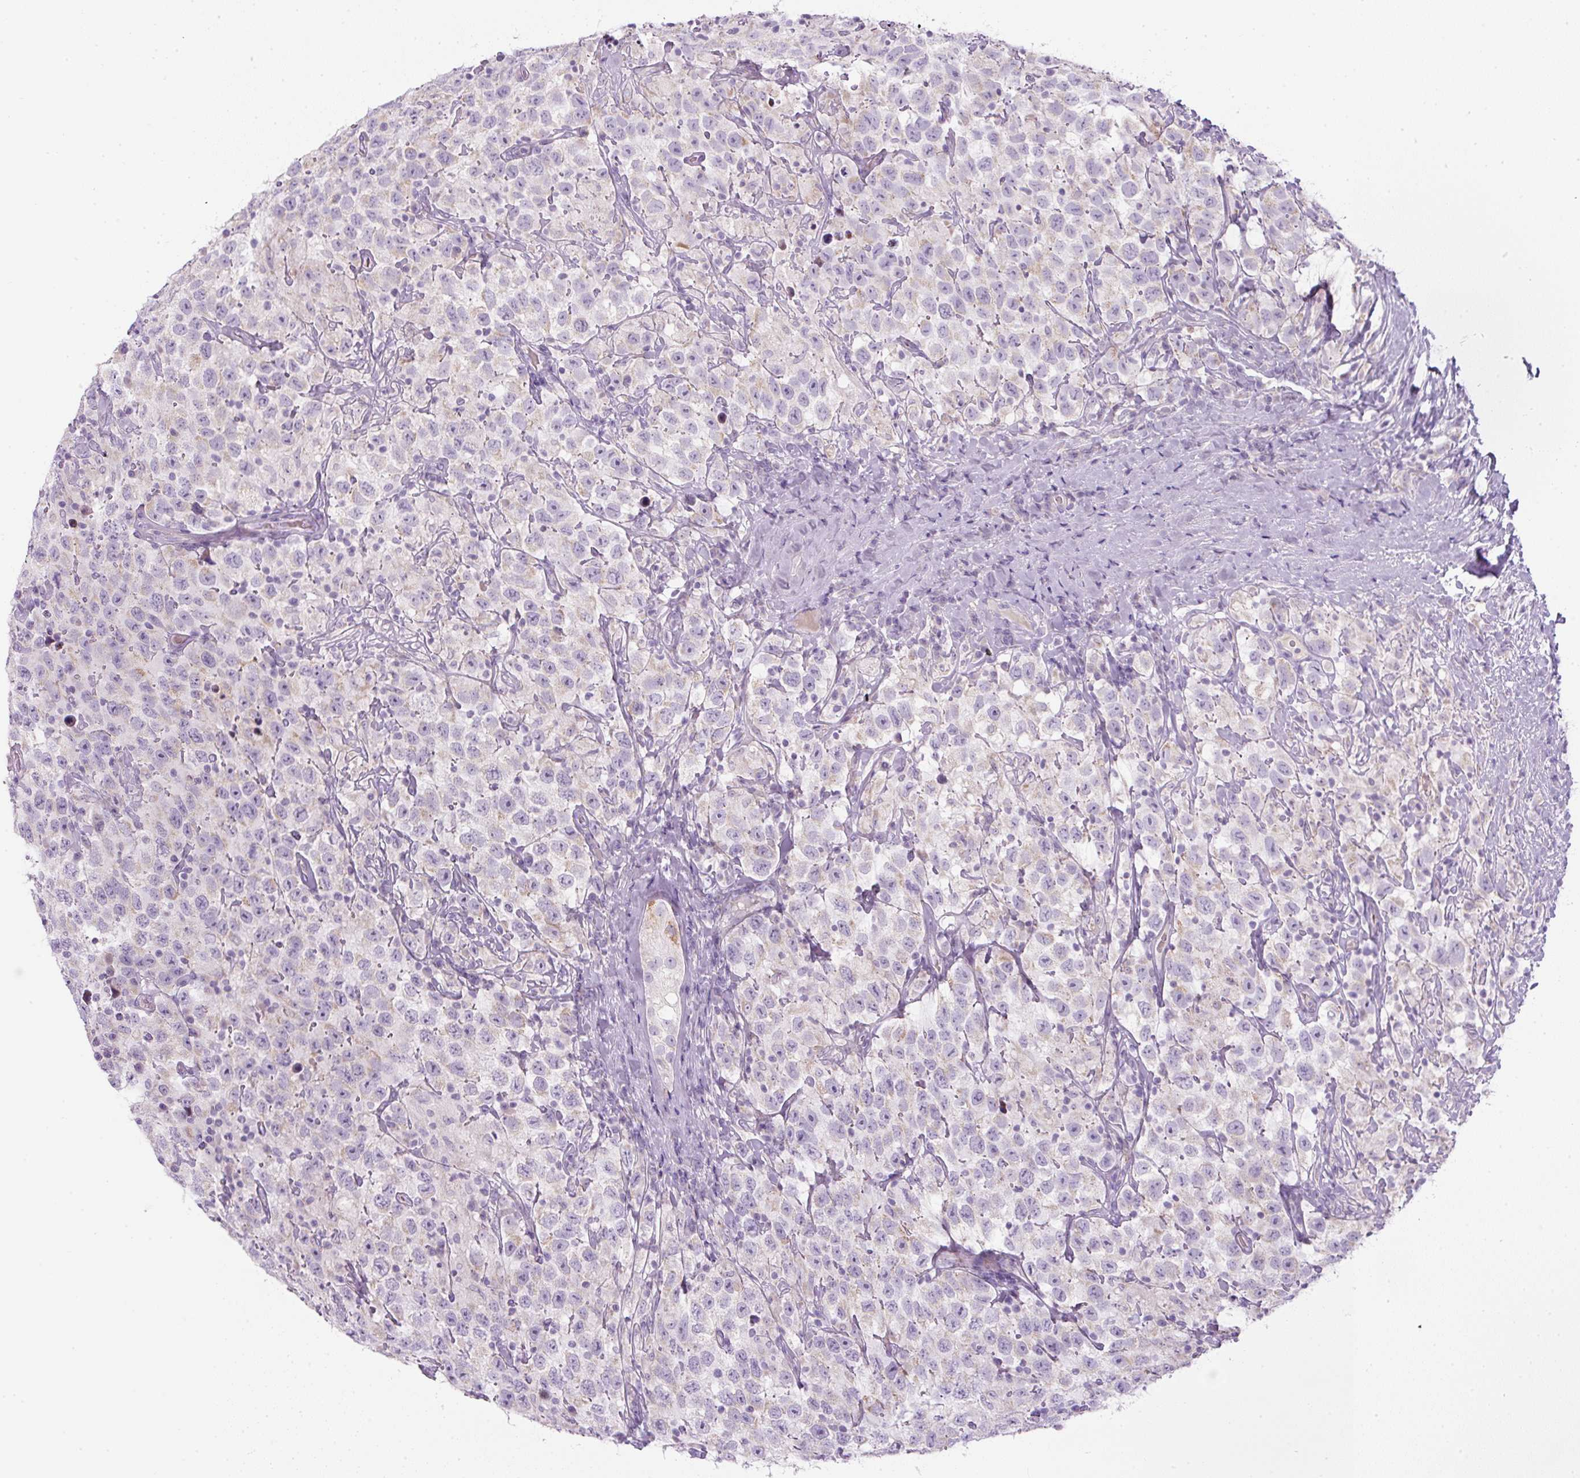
{"staining": {"intensity": "negative", "quantity": "none", "location": "none"}, "tissue": "testis cancer", "cell_type": "Tumor cells", "image_type": "cancer", "snomed": [{"axis": "morphology", "description": "Seminoma, NOS"}, {"axis": "topography", "description": "Testis"}], "caption": "There is no significant staining in tumor cells of testis seminoma.", "gene": "FGFBP3", "patient": {"sex": "male", "age": 41}}